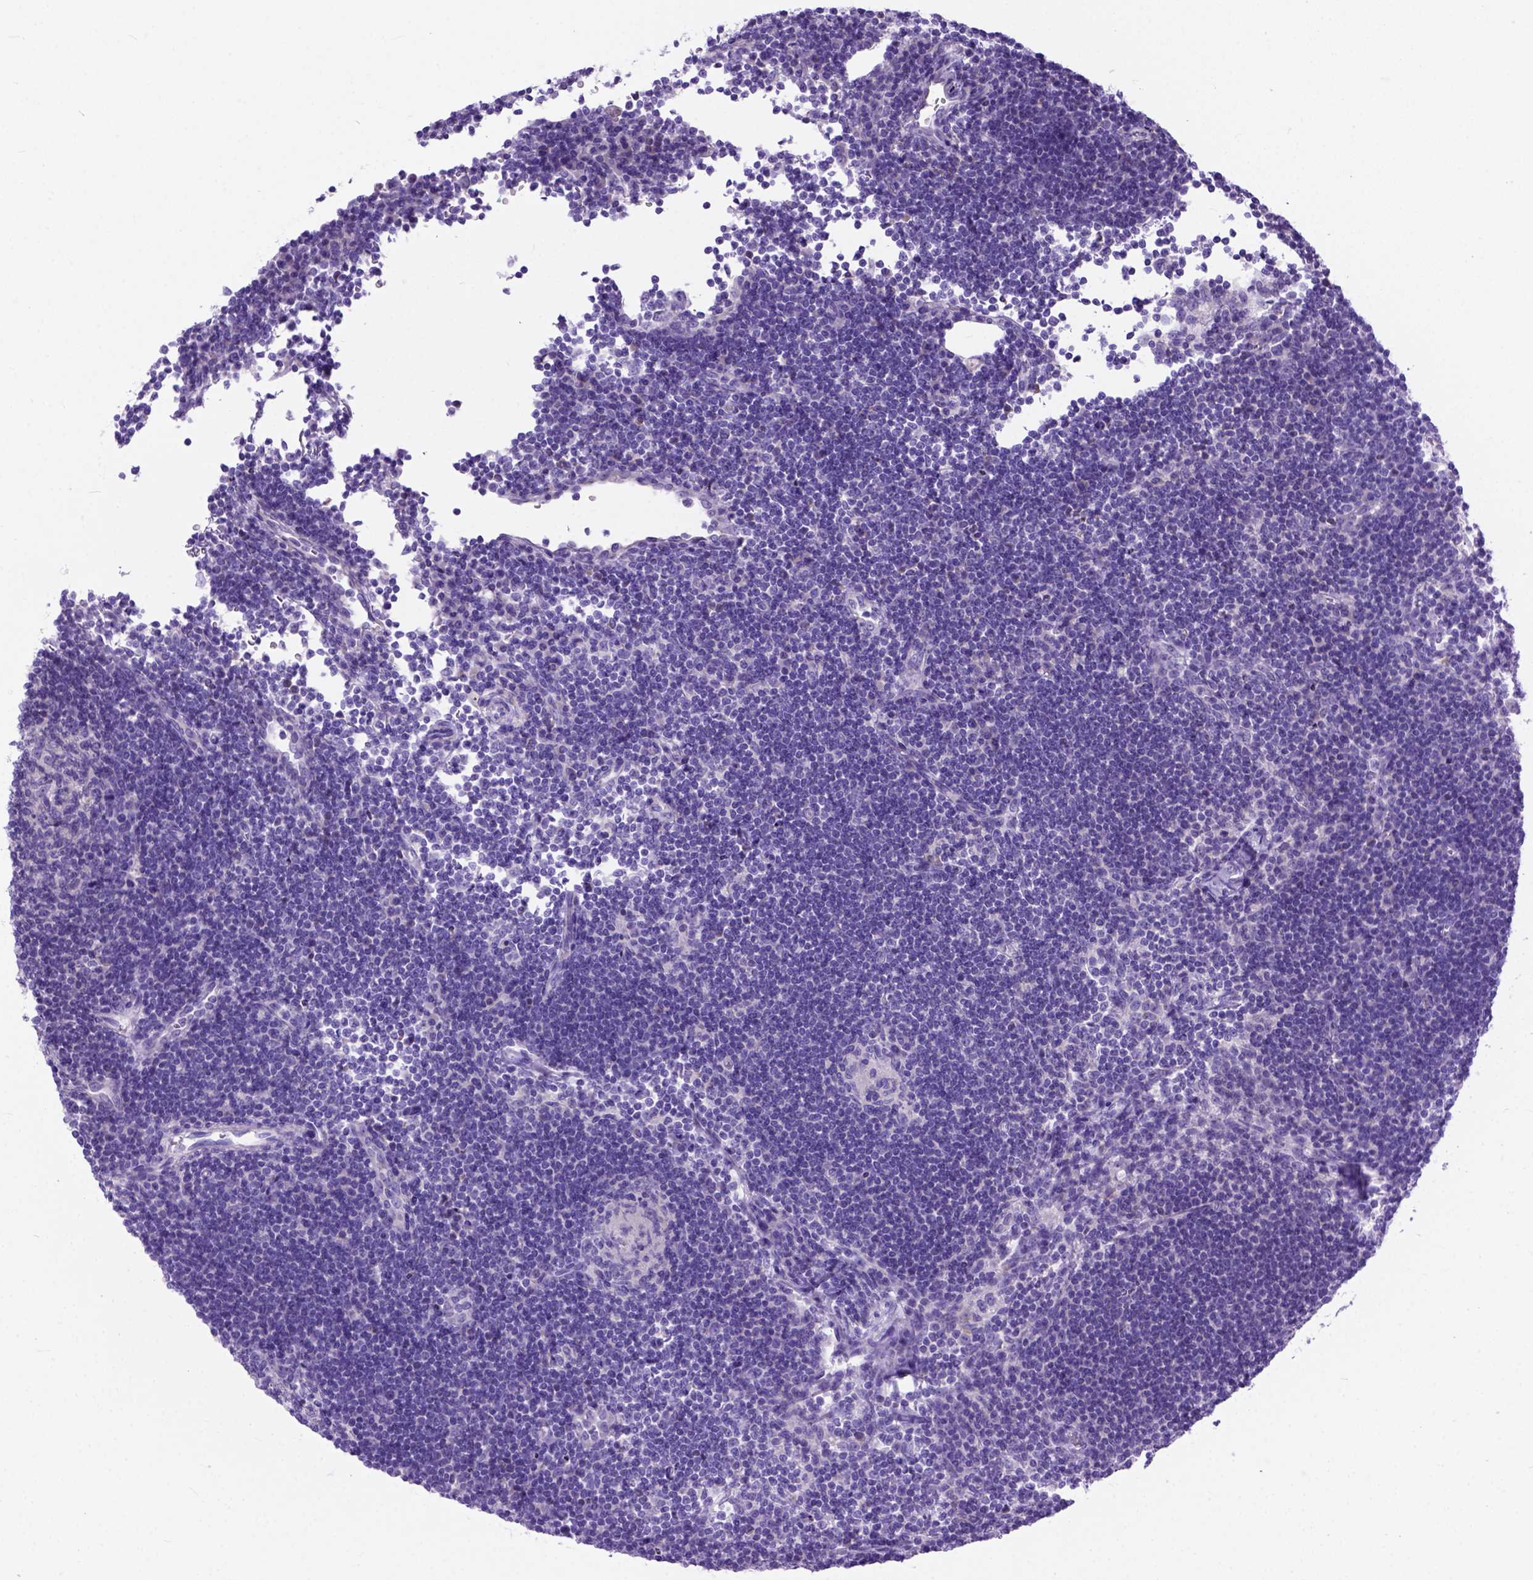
{"staining": {"intensity": "negative", "quantity": "none", "location": "none"}, "tissue": "lymph node", "cell_type": "Germinal center cells", "image_type": "normal", "snomed": [{"axis": "morphology", "description": "Normal tissue, NOS"}, {"axis": "topography", "description": "Lymph node"}], "caption": "The photomicrograph demonstrates no significant expression in germinal center cells of lymph node. Nuclei are stained in blue.", "gene": "ODAD3", "patient": {"sex": "male", "age": 67}}